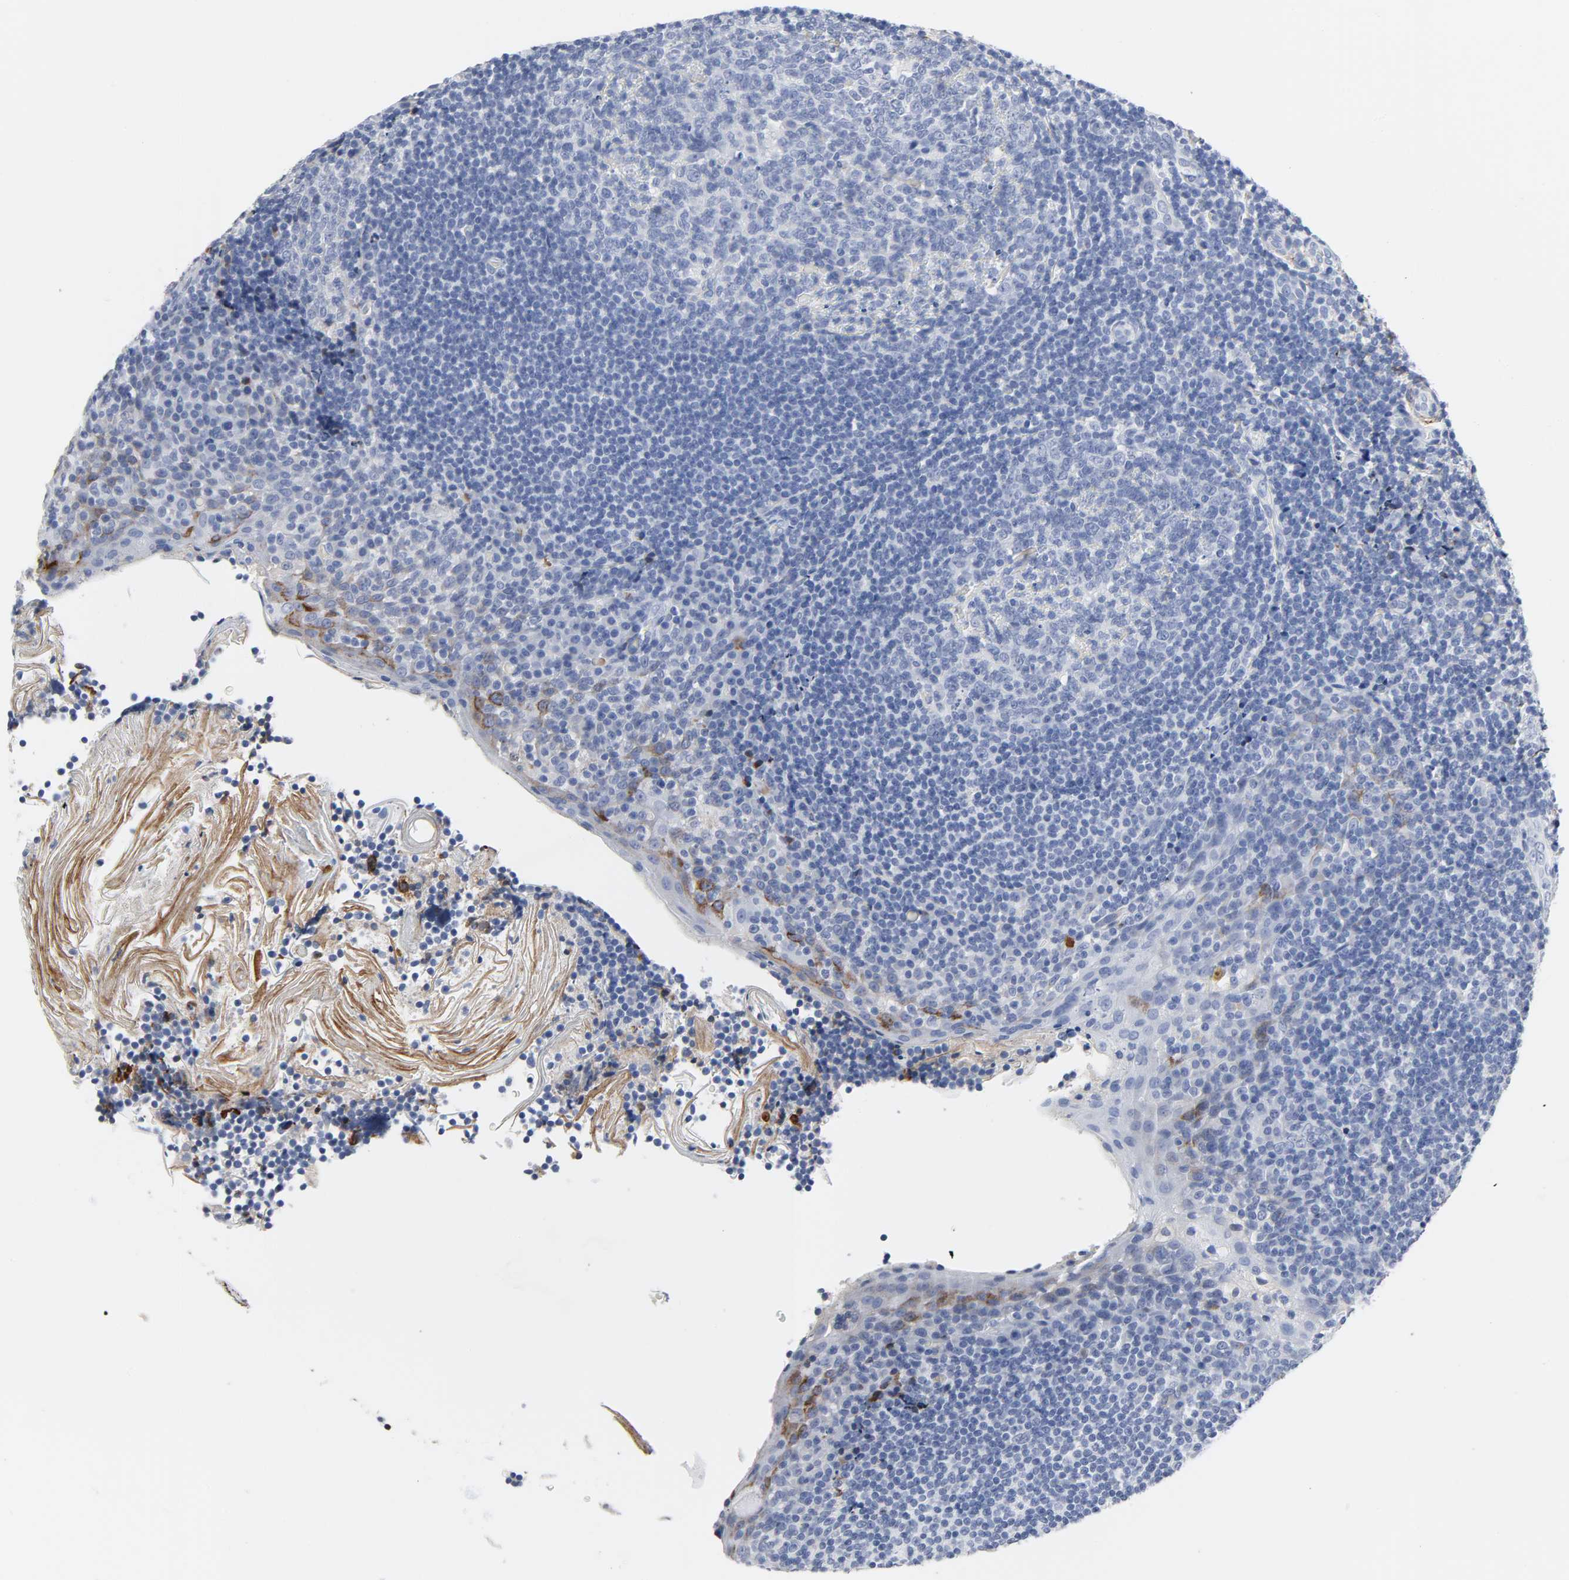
{"staining": {"intensity": "negative", "quantity": "none", "location": "none"}, "tissue": "tonsil", "cell_type": "Germinal center cells", "image_type": "normal", "snomed": [{"axis": "morphology", "description": "Normal tissue, NOS"}, {"axis": "topography", "description": "Tonsil"}], "caption": "A high-resolution micrograph shows immunohistochemistry staining of normal tonsil, which reveals no significant staining in germinal center cells.", "gene": "FBLN1", "patient": {"sex": "male", "age": 31}}